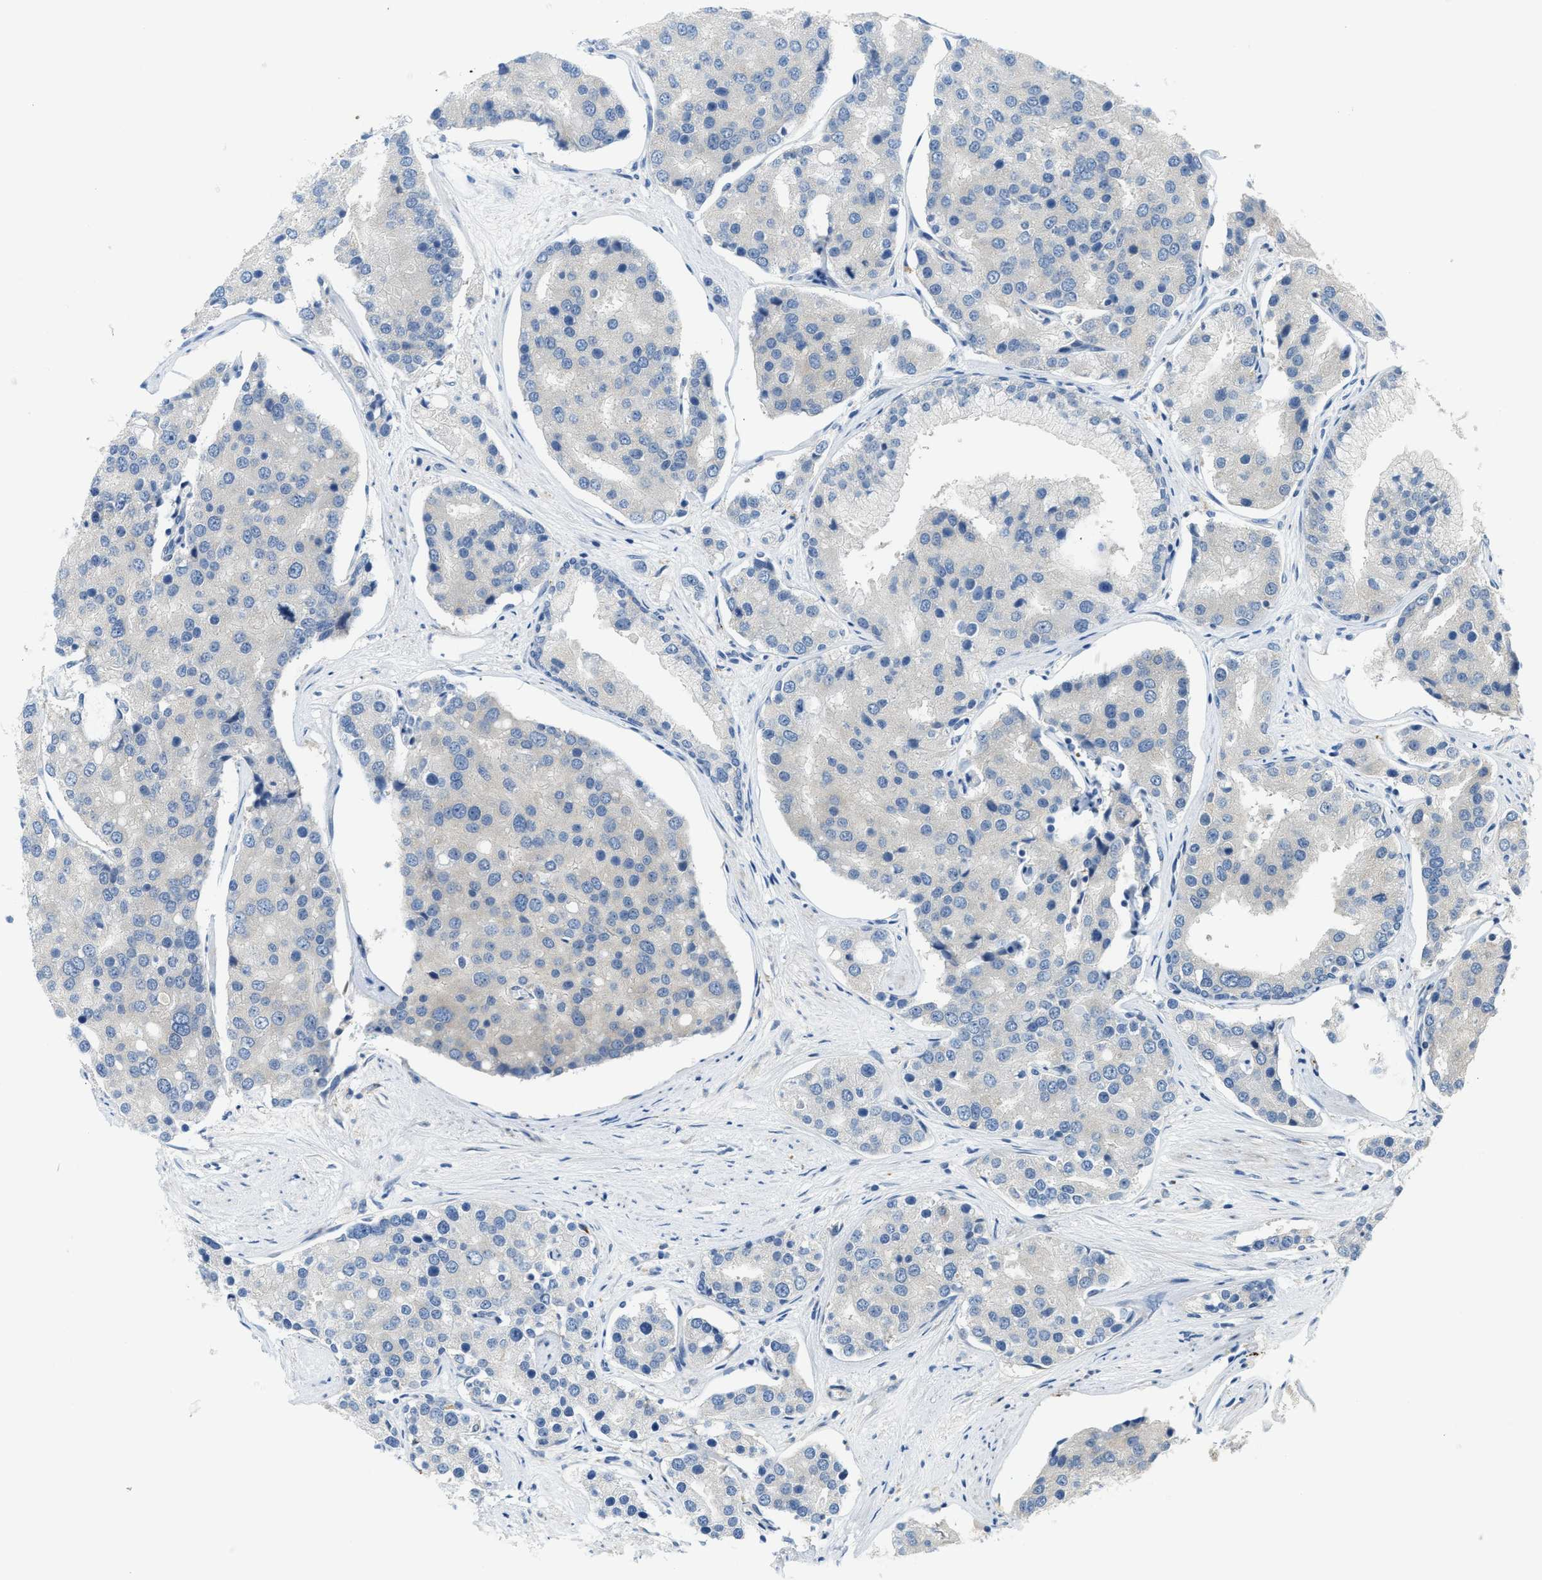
{"staining": {"intensity": "negative", "quantity": "none", "location": "none"}, "tissue": "prostate cancer", "cell_type": "Tumor cells", "image_type": "cancer", "snomed": [{"axis": "morphology", "description": "Adenocarcinoma, High grade"}, {"axis": "topography", "description": "Prostate"}], "caption": "Tumor cells are negative for brown protein staining in prostate cancer (high-grade adenocarcinoma).", "gene": "KLHDC10", "patient": {"sex": "male", "age": 50}}